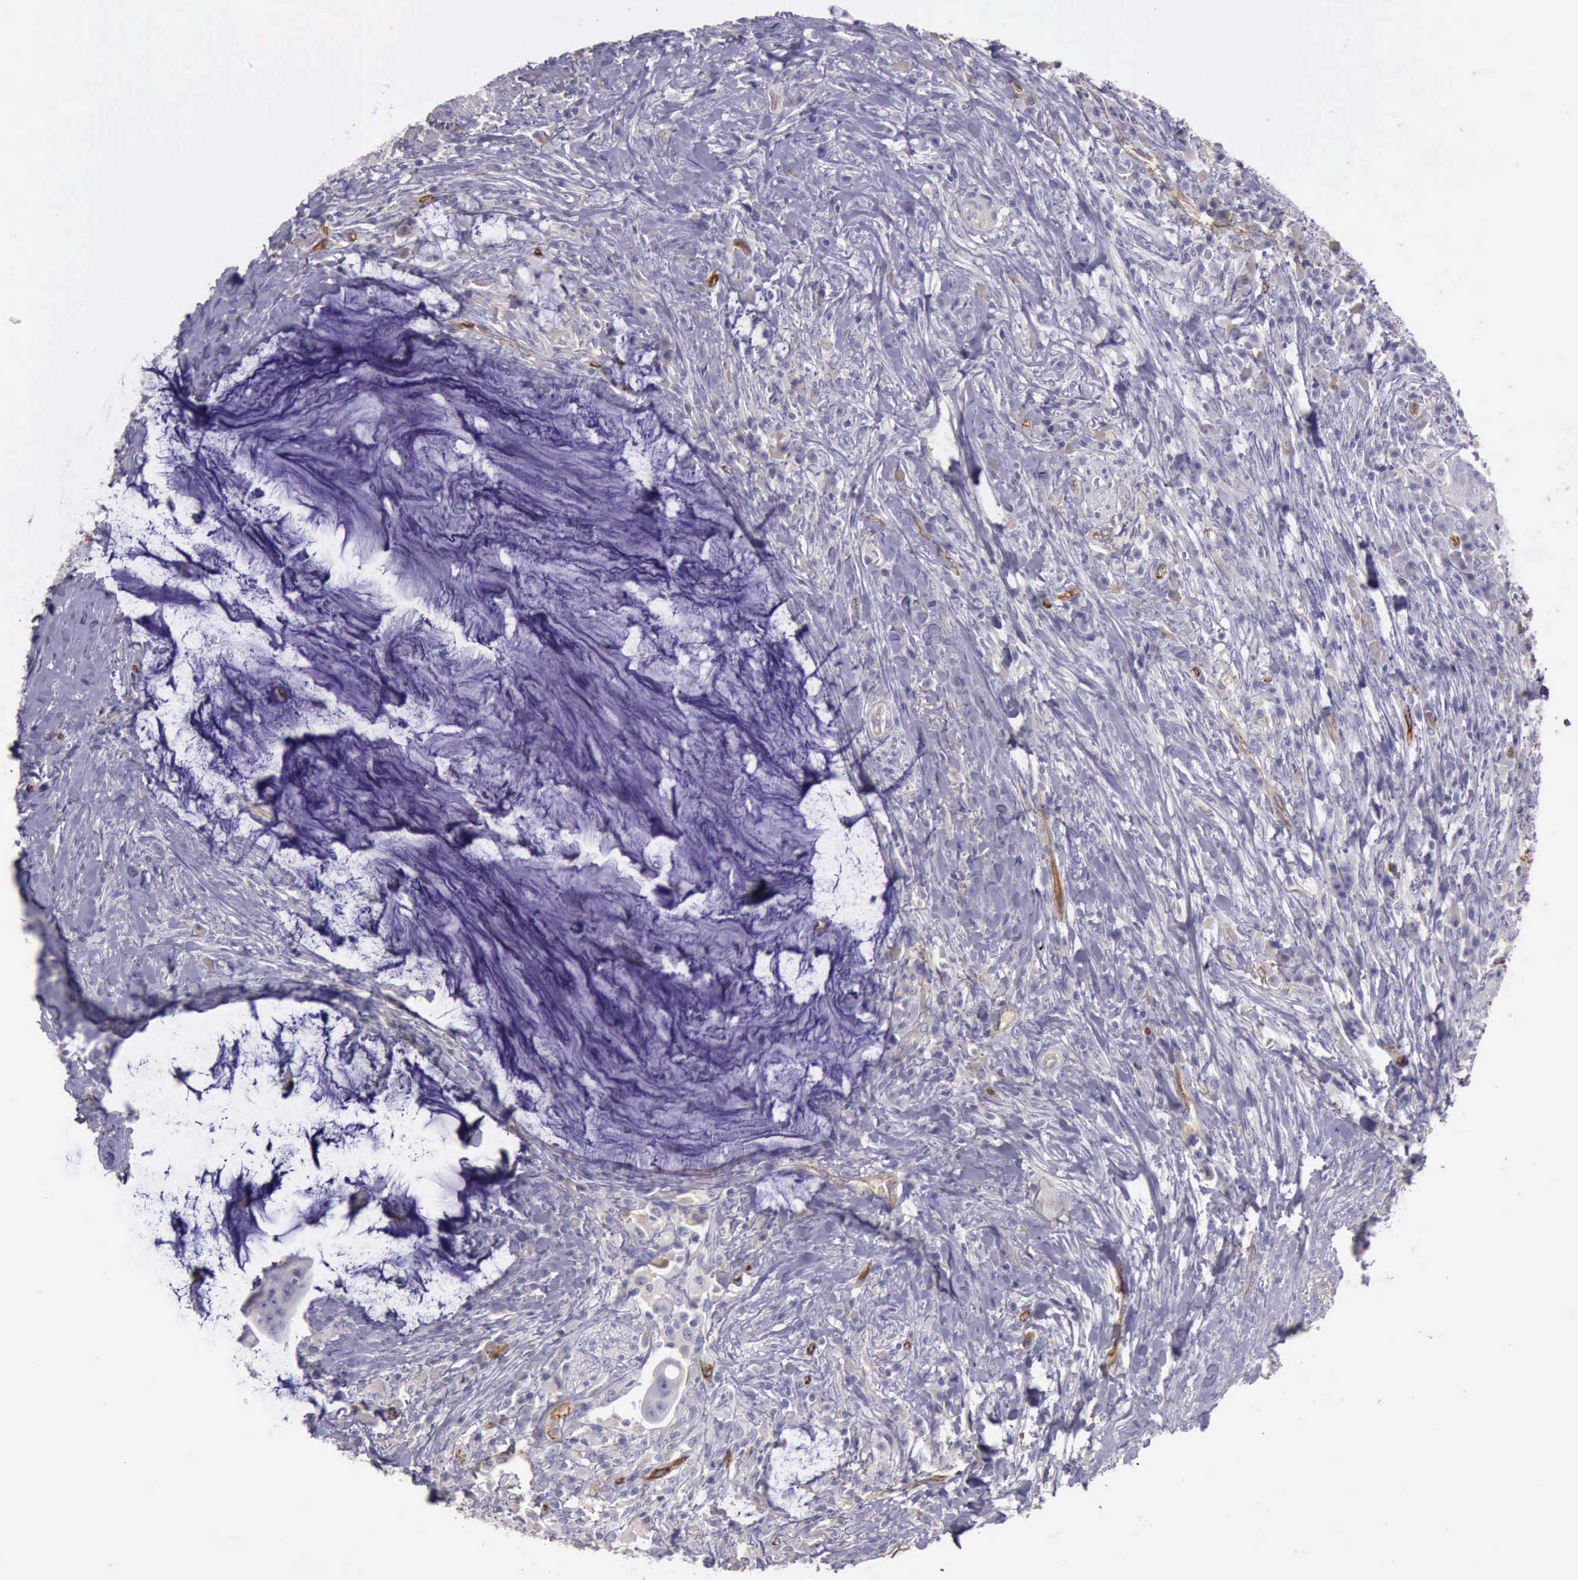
{"staining": {"intensity": "negative", "quantity": "none", "location": "none"}, "tissue": "colorectal cancer", "cell_type": "Tumor cells", "image_type": "cancer", "snomed": [{"axis": "morphology", "description": "Adenocarcinoma, NOS"}, {"axis": "topography", "description": "Rectum"}], "caption": "The micrograph exhibits no staining of tumor cells in colorectal adenocarcinoma. (DAB (3,3'-diaminobenzidine) IHC visualized using brightfield microscopy, high magnification).", "gene": "TCEANC", "patient": {"sex": "female", "age": 71}}